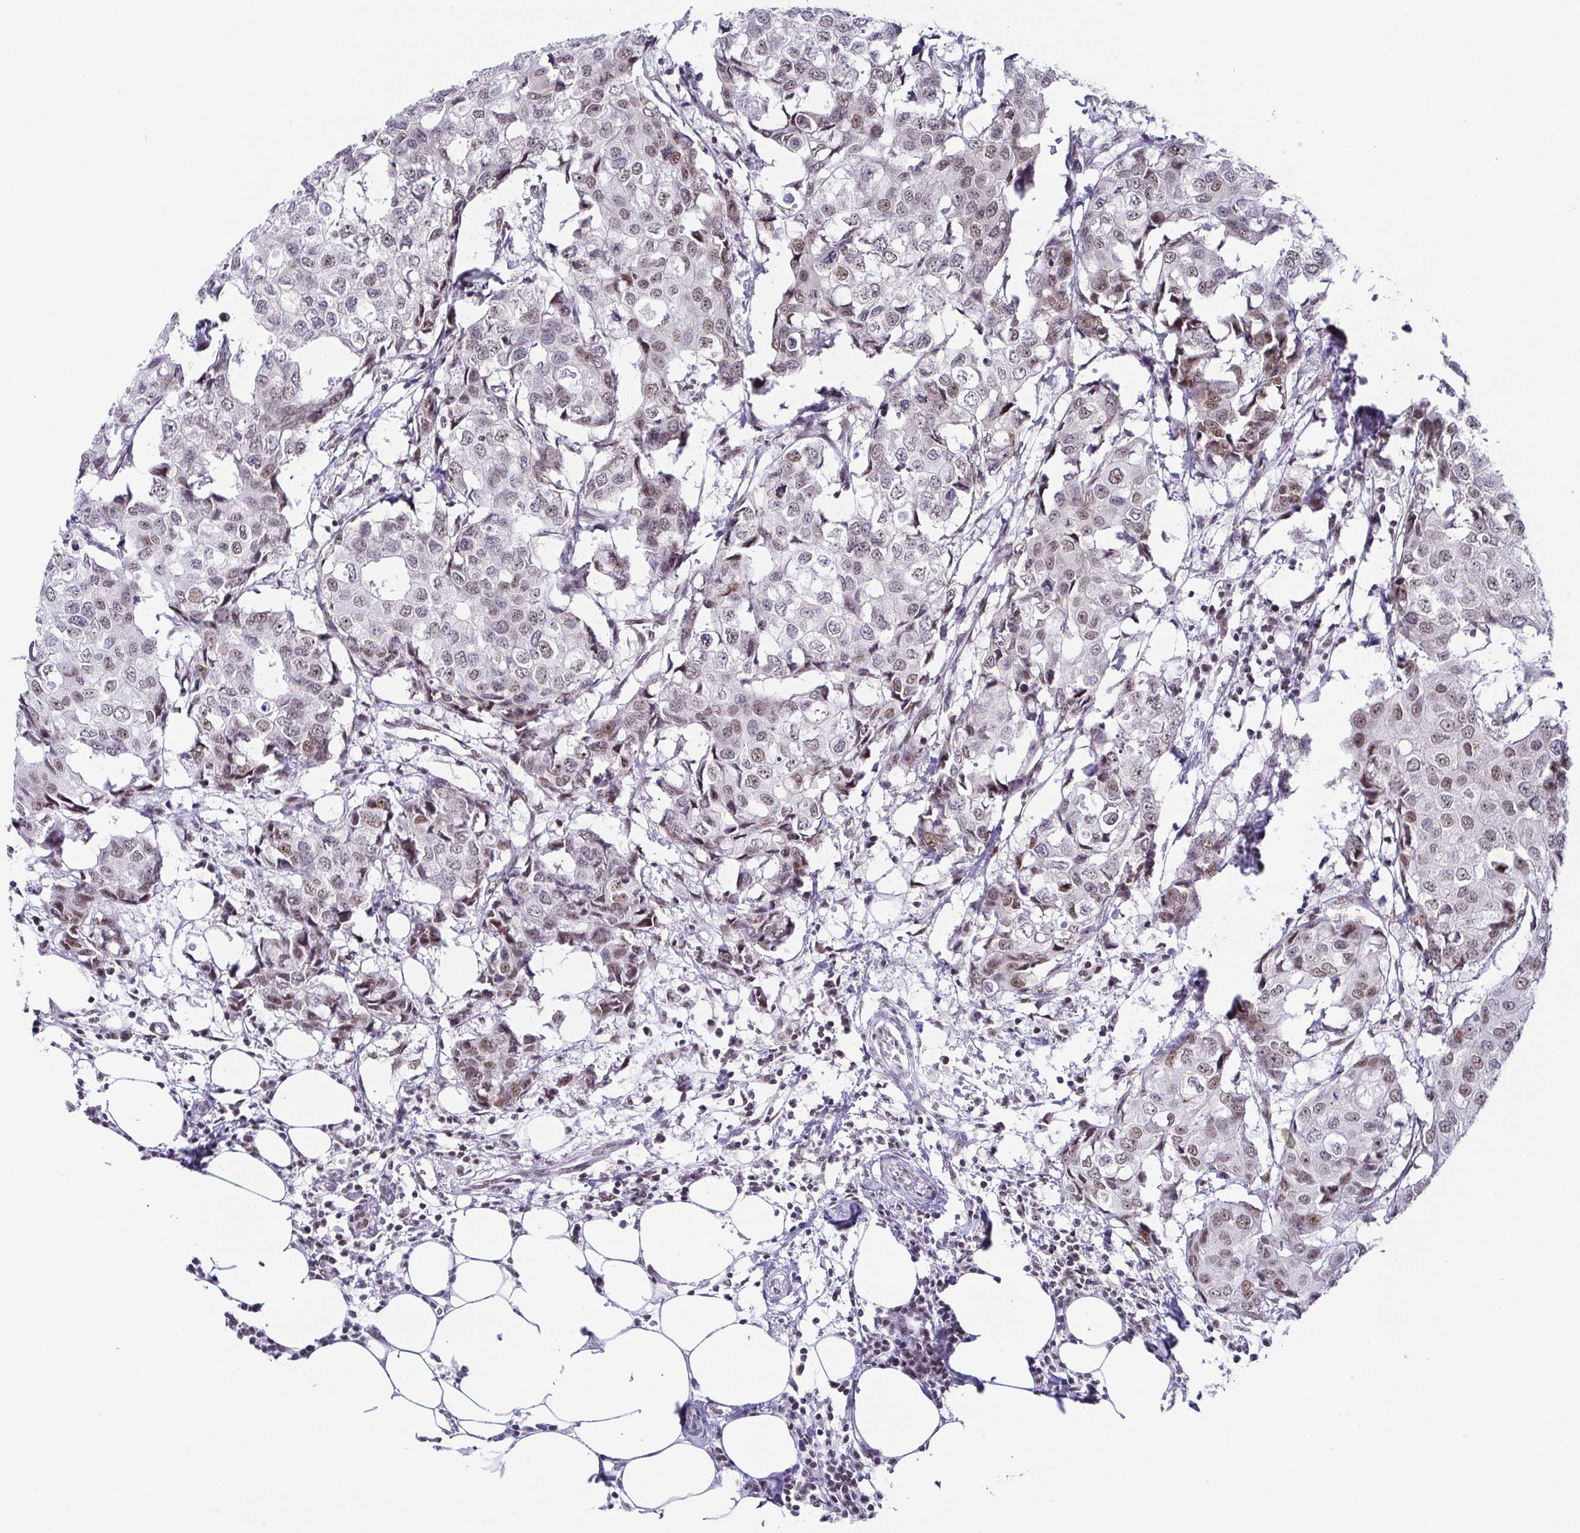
{"staining": {"intensity": "weak", "quantity": "25%-75%", "location": "nuclear"}, "tissue": "breast cancer", "cell_type": "Tumor cells", "image_type": "cancer", "snomed": [{"axis": "morphology", "description": "Duct carcinoma"}, {"axis": "topography", "description": "Breast"}], "caption": "Invasive ductal carcinoma (breast) stained with DAB (3,3'-diaminobenzidine) IHC reveals low levels of weak nuclear positivity in about 25%-75% of tumor cells.", "gene": "EWSR1", "patient": {"sex": "female", "age": 27}}